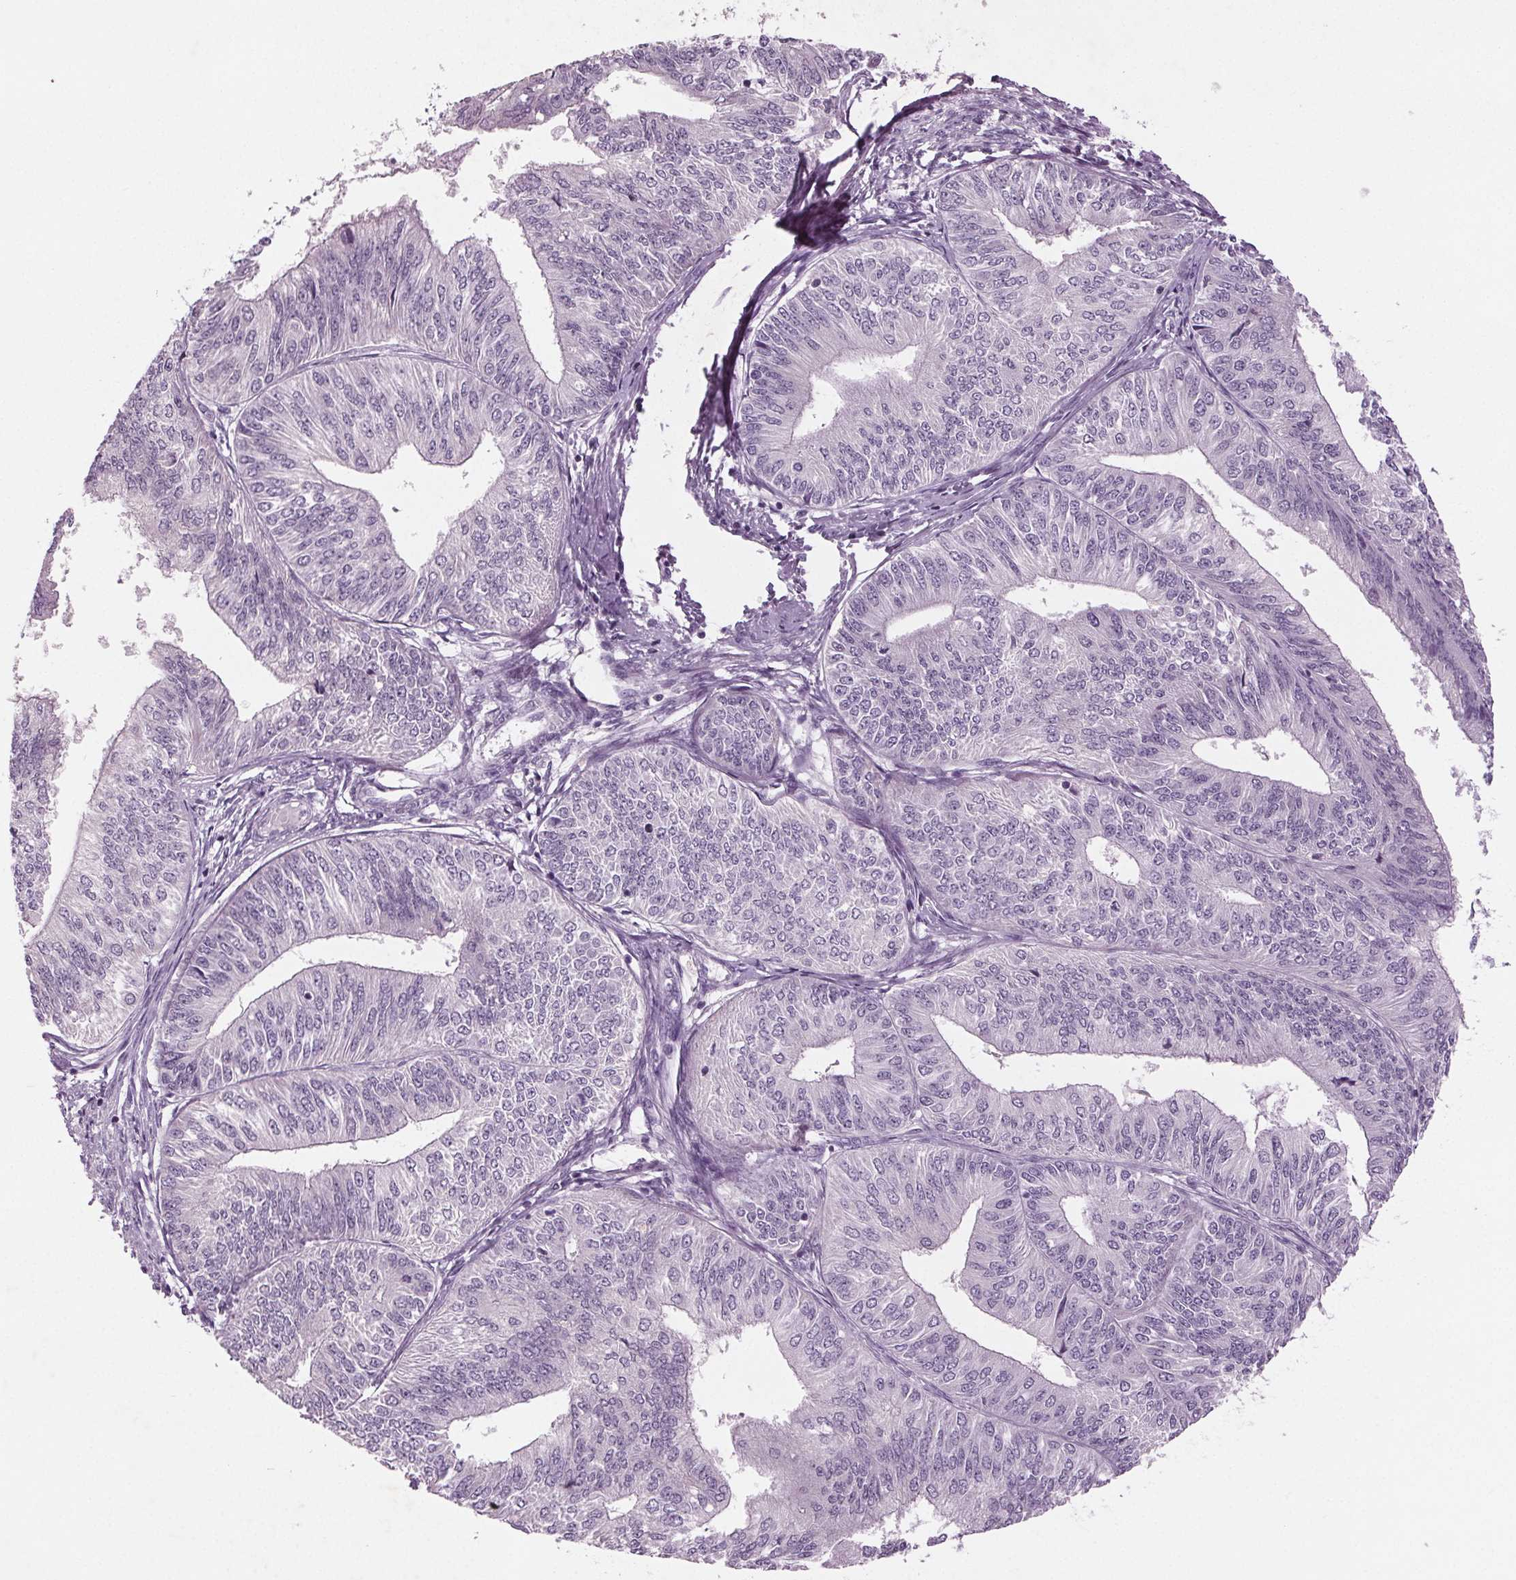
{"staining": {"intensity": "negative", "quantity": "none", "location": "none"}, "tissue": "endometrial cancer", "cell_type": "Tumor cells", "image_type": "cancer", "snomed": [{"axis": "morphology", "description": "Adenocarcinoma, NOS"}, {"axis": "topography", "description": "Endometrium"}], "caption": "The immunohistochemistry (IHC) histopathology image has no significant staining in tumor cells of endometrial adenocarcinoma tissue. (IHC, brightfield microscopy, high magnification).", "gene": "BHLHE22", "patient": {"sex": "female", "age": 58}}